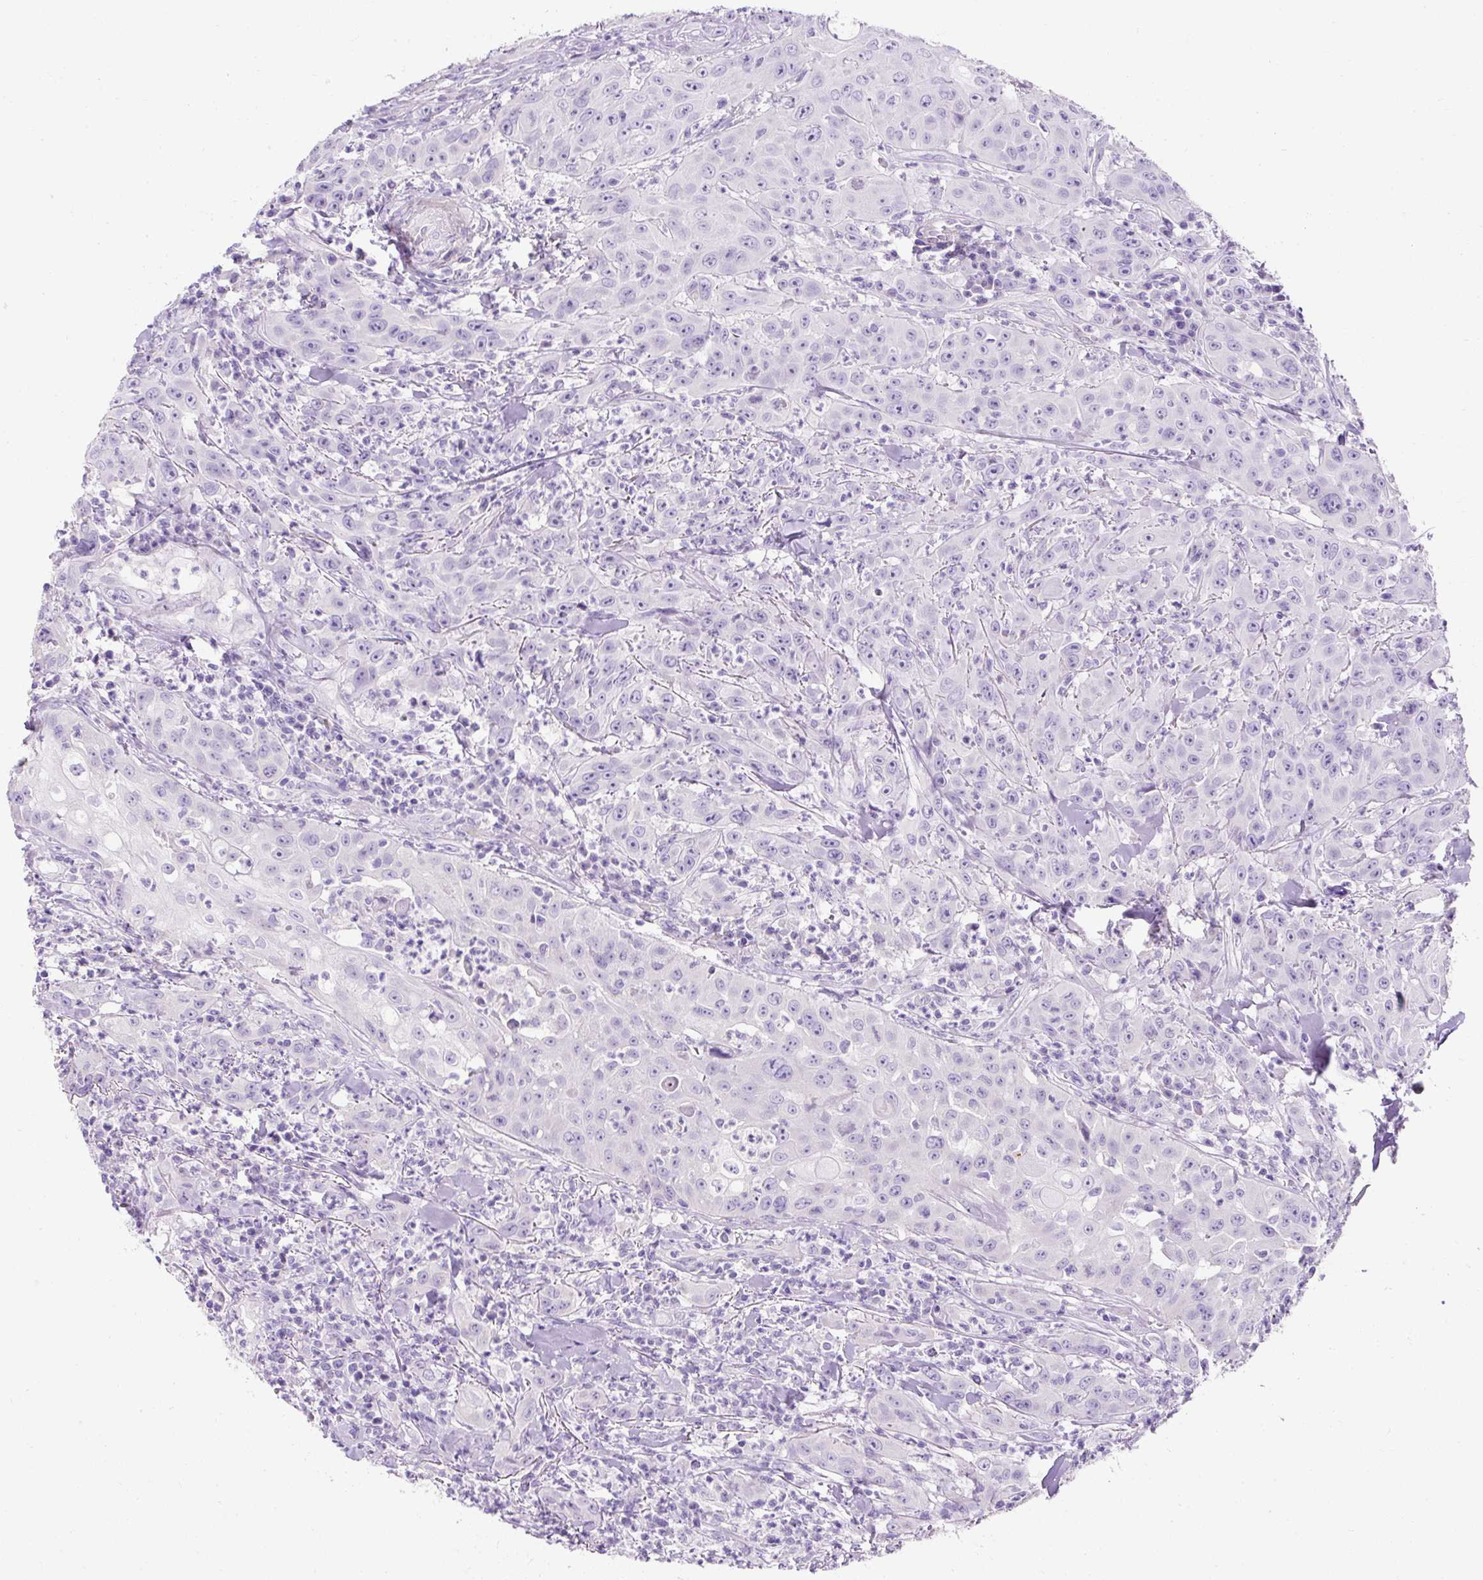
{"staining": {"intensity": "negative", "quantity": "none", "location": "none"}, "tissue": "head and neck cancer", "cell_type": "Tumor cells", "image_type": "cancer", "snomed": [{"axis": "morphology", "description": "Squamous cell carcinoma, NOS"}, {"axis": "topography", "description": "Skin"}, {"axis": "topography", "description": "Head-Neck"}], "caption": "An immunohistochemistry histopathology image of head and neck cancer (squamous cell carcinoma) is shown. There is no staining in tumor cells of head and neck cancer (squamous cell carcinoma).", "gene": "C2CD4C", "patient": {"sex": "male", "age": 80}}